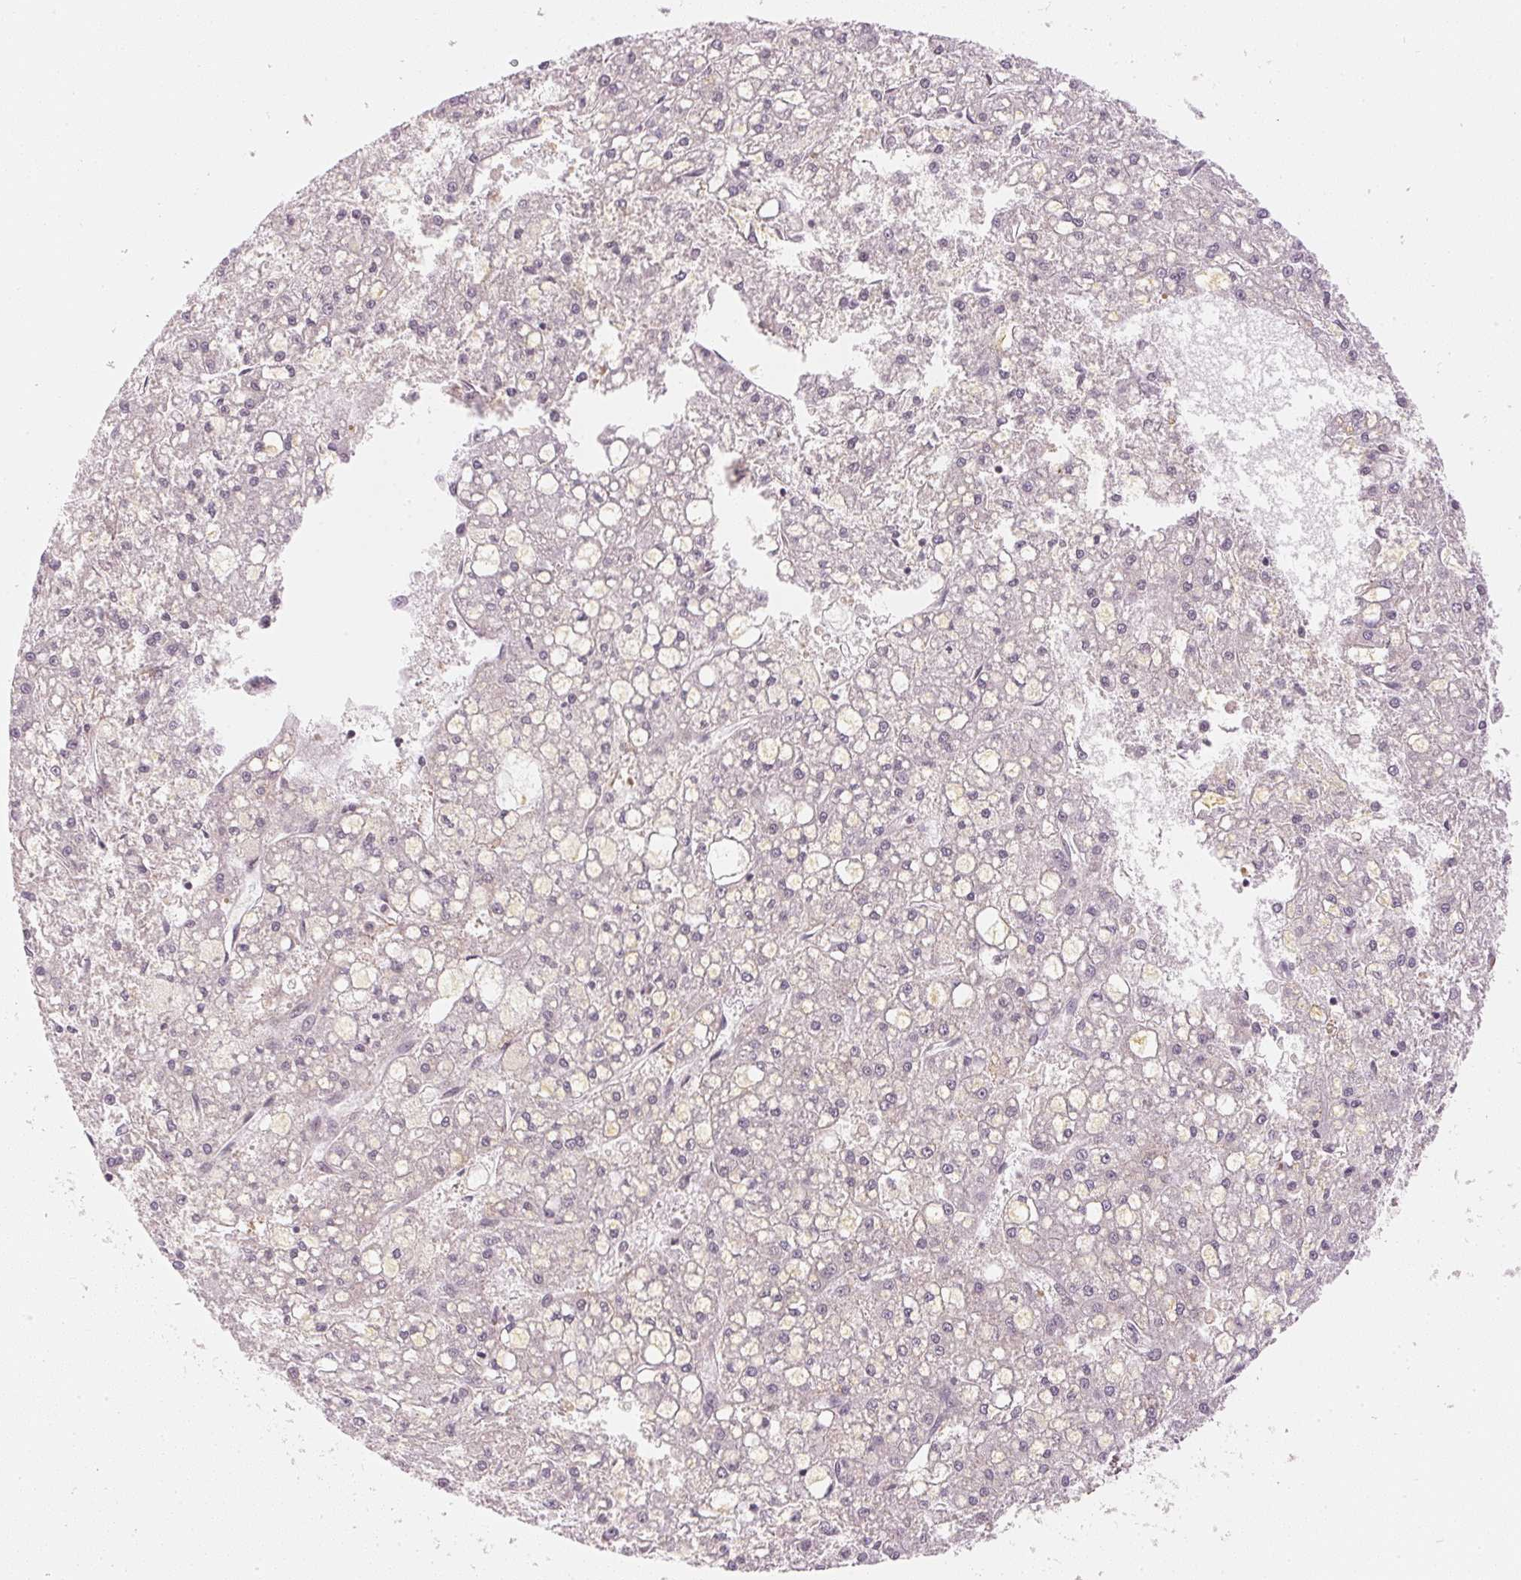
{"staining": {"intensity": "negative", "quantity": "none", "location": "none"}, "tissue": "liver cancer", "cell_type": "Tumor cells", "image_type": "cancer", "snomed": [{"axis": "morphology", "description": "Carcinoma, Hepatocellular, NOS"}, {"axis": "topography", "description": "Liver"}], "caption": "This is an immunohistochemistry (IHC) photomicrograph of liver cancer. There is no positivity in tumor cells.", "gene": "KPRP", "patient": {"sex": "male", "age": 67}}